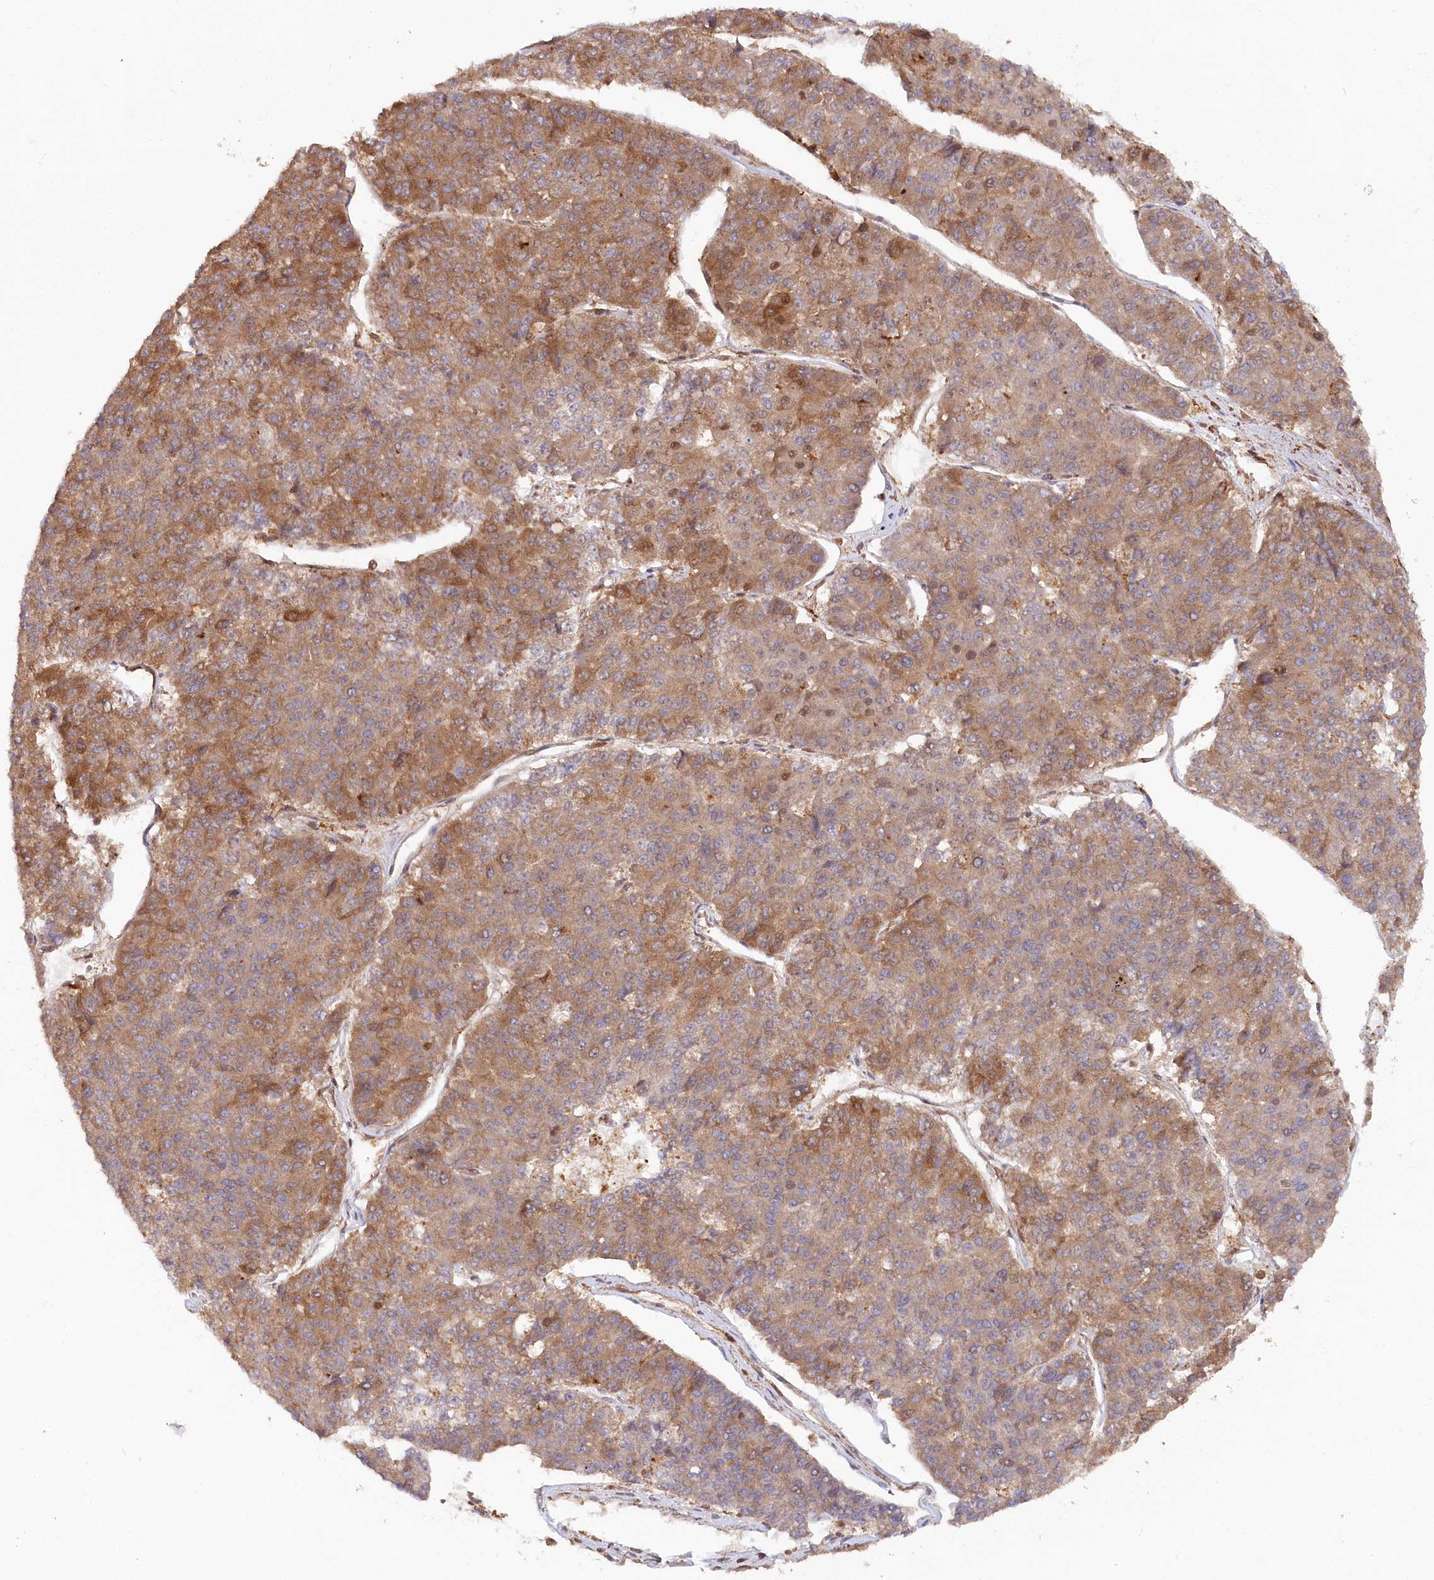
{"staining": {"intensity": "moderate", "quantity": ">75%", "location": "cytoplasmic/membranous"}, "tissue": "pancreatic cancer", "cell_type": "Tumor cells", "image_type": "cancer", "snomed": [{"axis": "morphology", "description": "Adenocarcinoma, NOS"}, {"axis": "topography", "description": "Pancreas"}], "caption": "Tumor cells reveal medium levels of moderate cytoplasmic/membranous expression in approximately >75% of cells in human adenocarcinoma (pancreatic).", "gene": "PAIP2", "patient": {"sex": "male", "age": 50}}